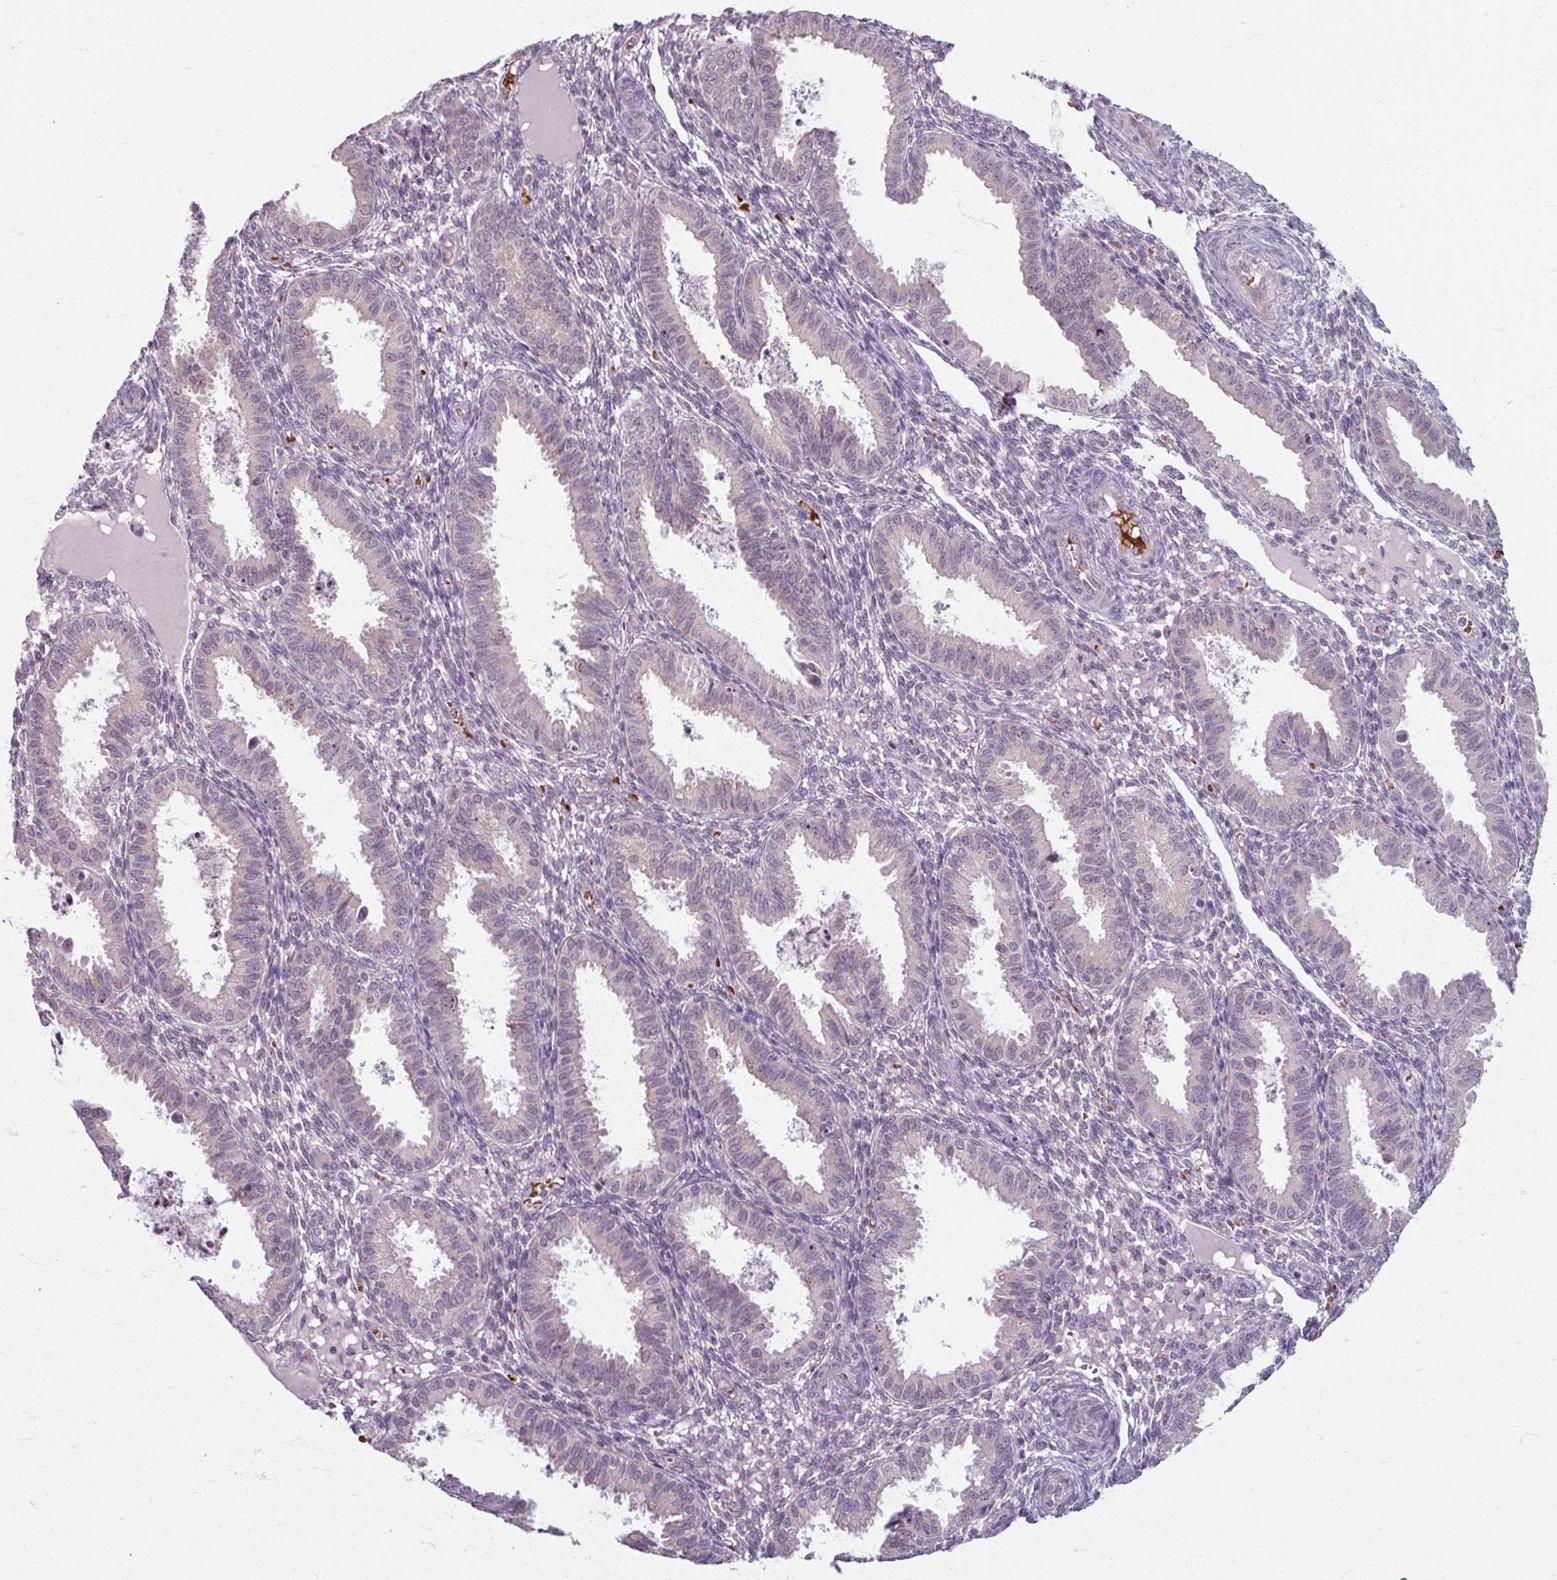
{"staining": {"intensity": "negative", "quantity": "none", "location": "none"}, "tissue": "endometrium", "cell_type": "Cells in endometrial stroma", "image_type": "normal", "snomed": [{"axis": "morphology", "description": "Normal tissue, NOS"}, {"axis": "topography", "description": "Endometrium"}], "caption": "A photomicrograph of endometrium stained for a protein demonstrates no brown staining in cells in endometrial stroma. Nuclei are stained in blue.", "gene": "KMT5C", "patient": {"sex": "female", "age": 33}}